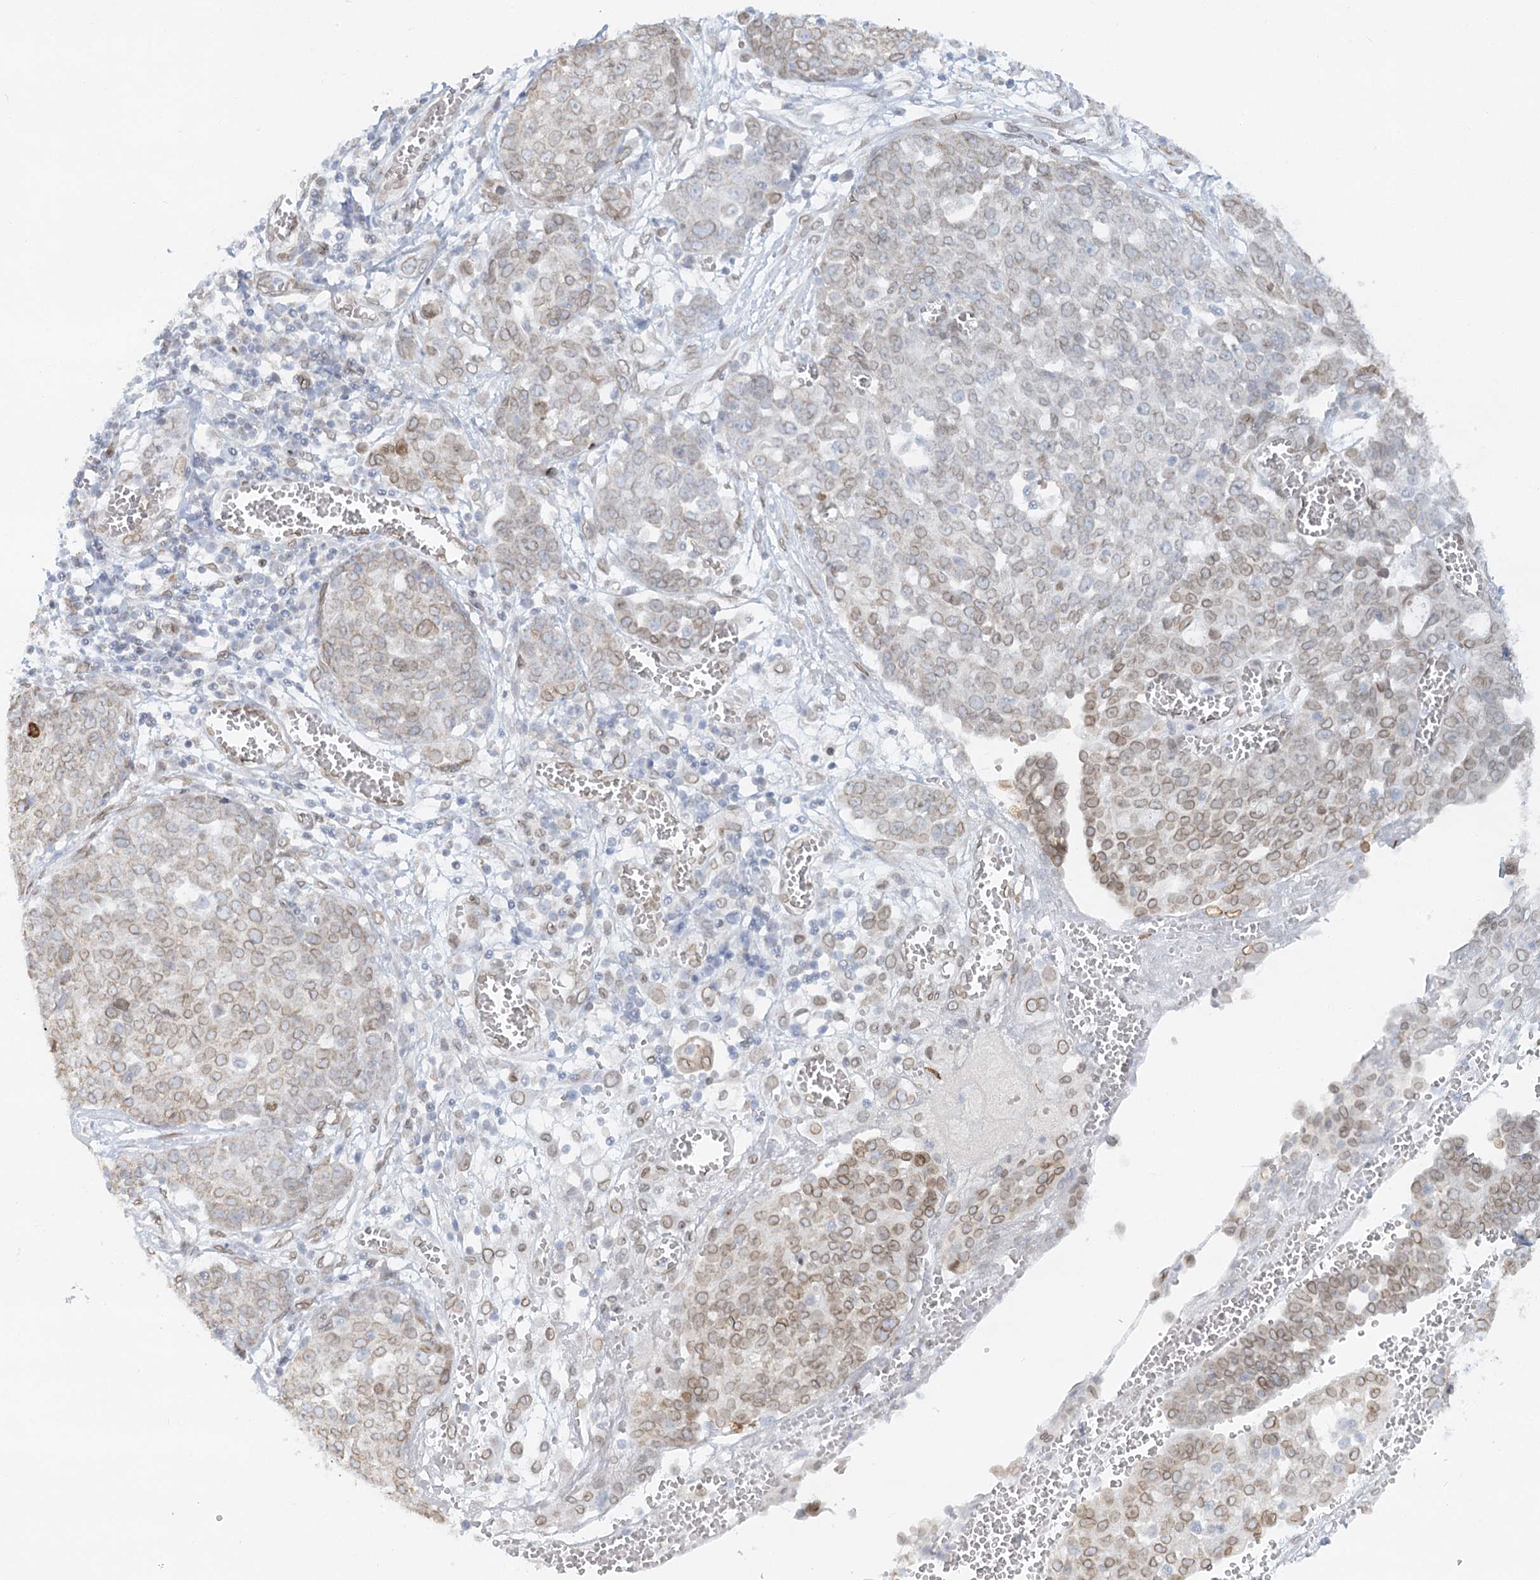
{"staining": {"intensity": "moderate", "quantity": "<25%", "location": "cytoplasmic/membranous,nuclear"}, "tissue": "ovarian cancer", "cell_type": "Tumor cells", "image_type": "cancer", "snomed": [{"axis": "morphology", "description": "Cystadenocarcinoma, serous, NOS"}, {"axis": "topography", "description": "Soft tissue"}, {"axis": "topography", "description": "Ovary"}], "caption": "DAB (3,3'-diaminobenzidine) immunohistochemical staining of human ovarian cancer reveals moderate cytoplasmic/membranous and nuclear protein expression in approximately <25% of tumor cells. The staining is performed using DAB (3,3'-diaminobenzidine) brown chromogen to label protein expression. The nuclei are counter-stained blue using hematoxylin.", "gene": "VWA5A", "patient": {"sex": "female", "age": 57}}